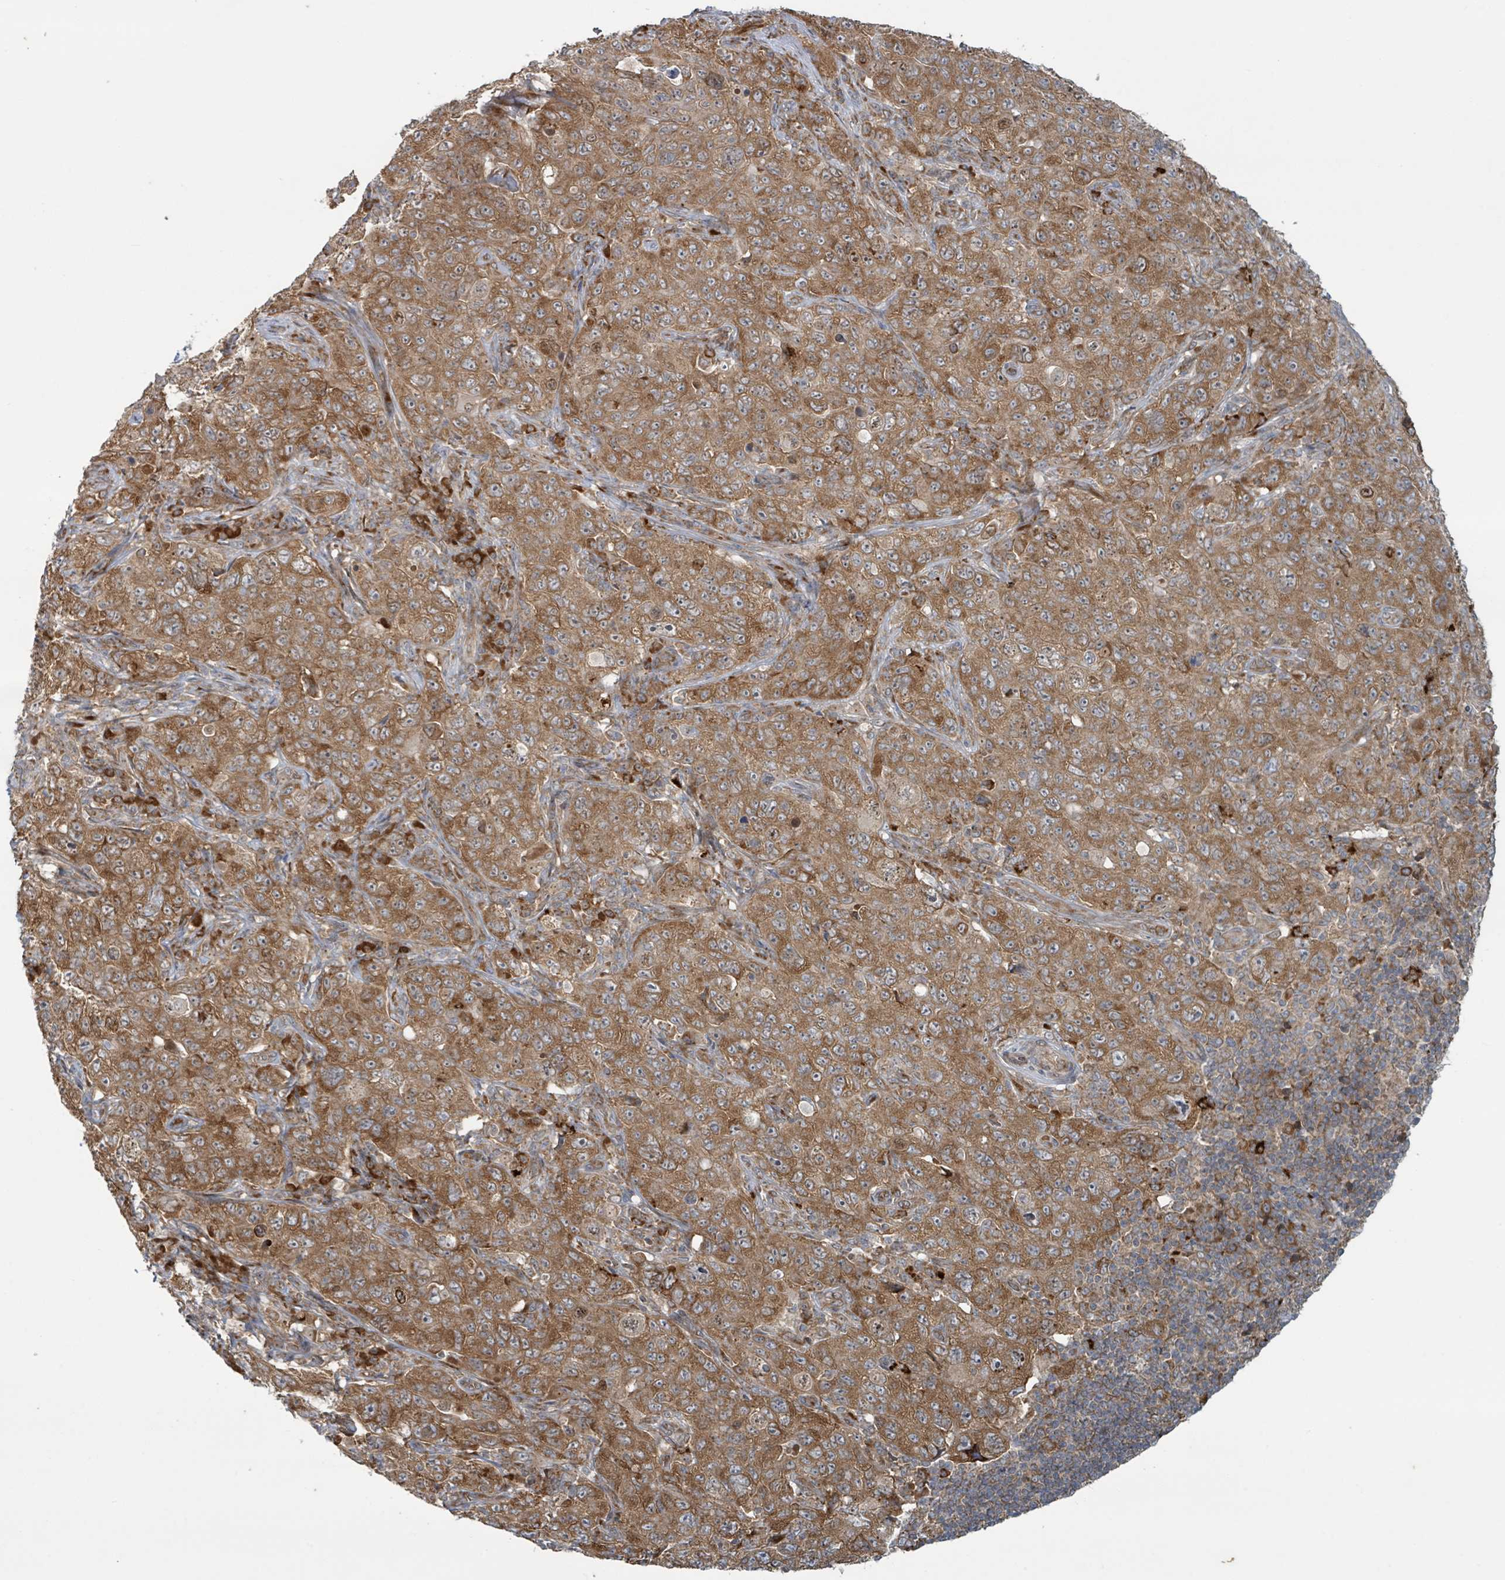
{"staining": {"intensity": "strong", "quantity": ">75%", "location": "cytoplasmic/membranous"}, "tissue": "pancreatic cancer", "cell_type": "Tumor cells", "image_type": "cancer", "snomed": [{"axis": "morphology", "description": "Adenocarcinoma, NOS"}, {"axis": "topography", "description": "Pancreas"}], "caption": "Strong cytoplasmic/membranous protein positivity is seen in approximately >75% of tumor cells in adenocarcinoma (pancreatic). (DAB (3,3'-diaminobenzidine) = brown stain, brightfield microscopy at high magnification).", "gene": "OR51E1", "patient": {"sex": "male", "age": 68}}